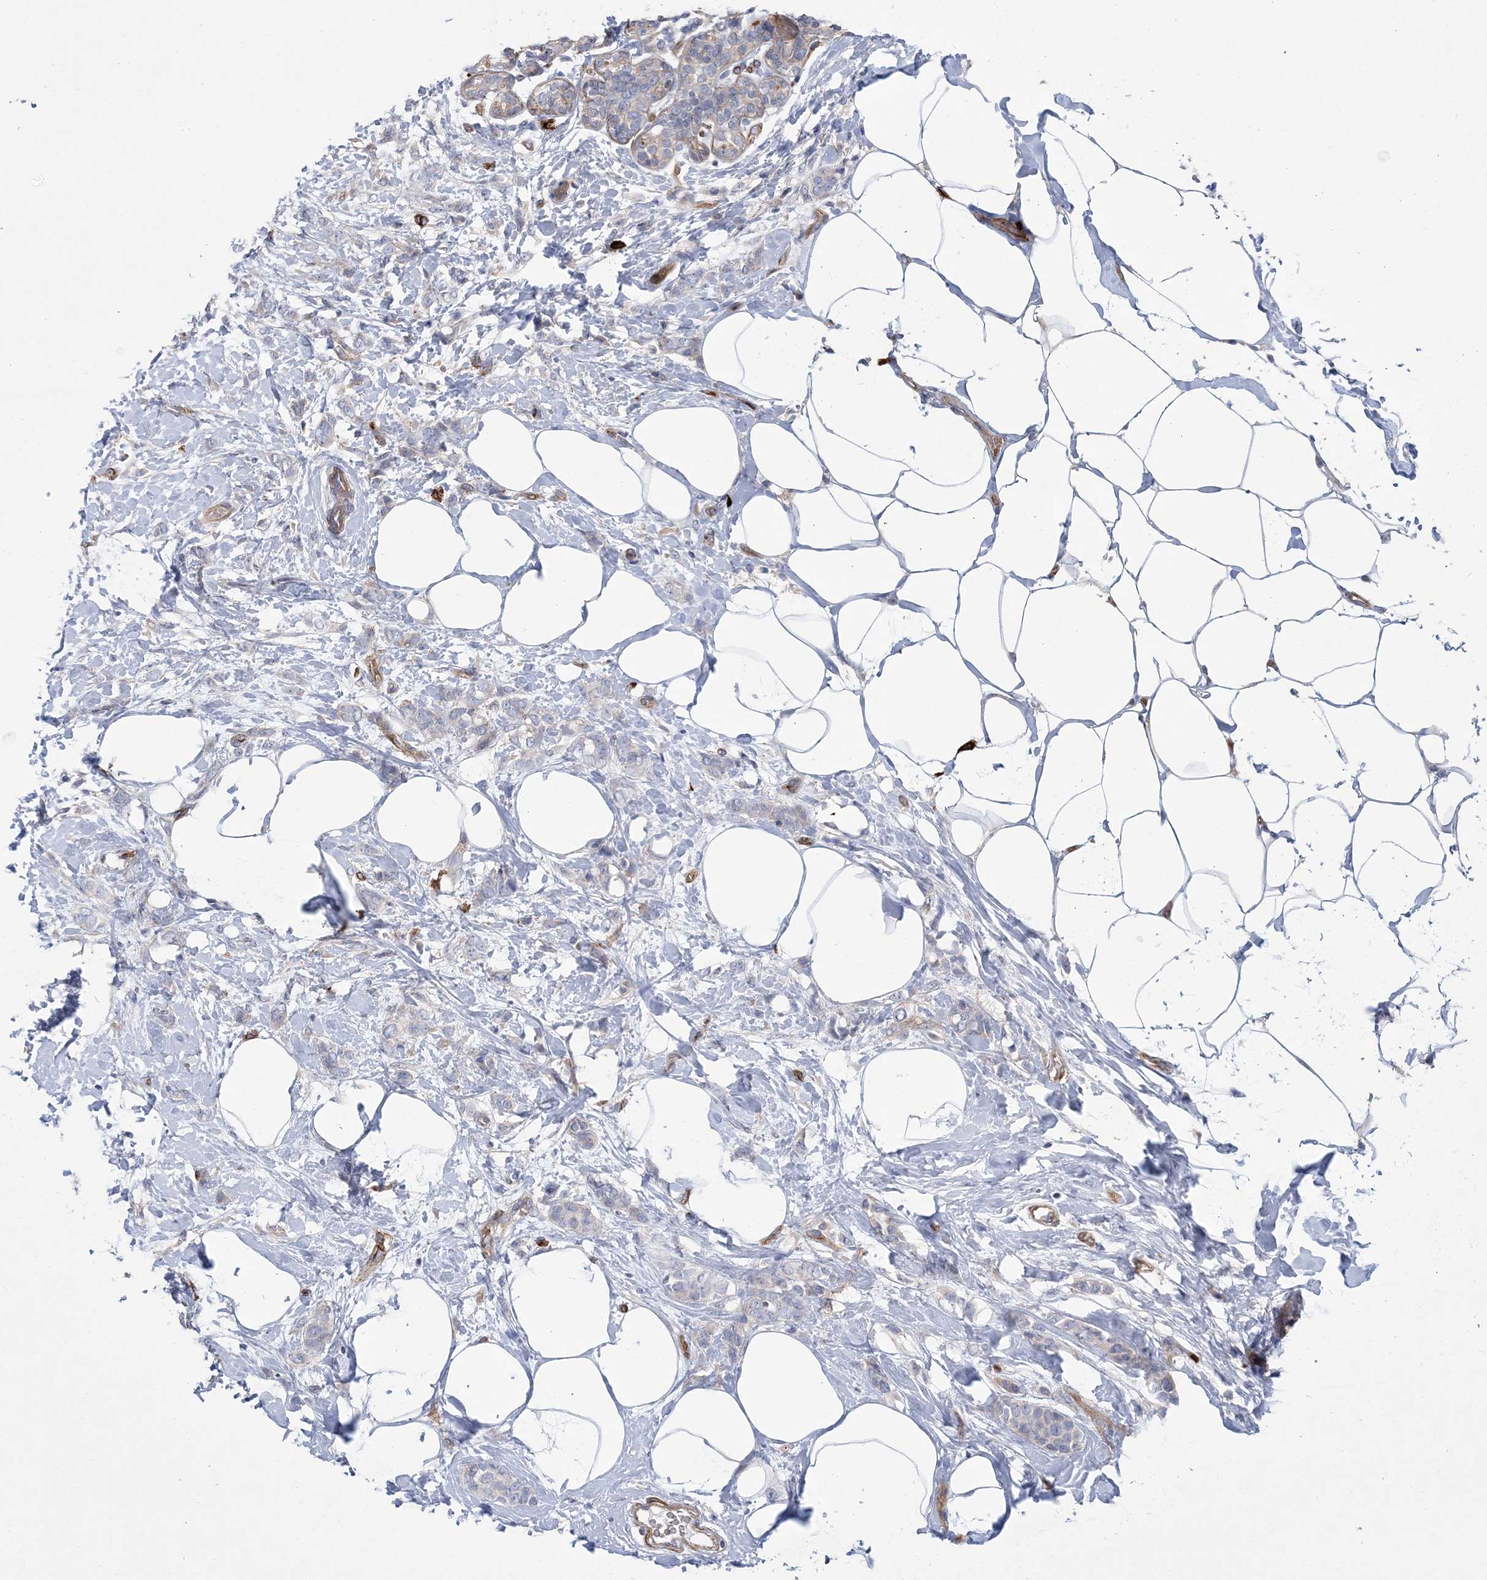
{"staining": {"intensity": "negative", "quantity": "none", "location": "none"}, "tissue": "breast cancer", "cell_type": "Tumor cells", "image_type": "cancer", "snomed": [{"axis": "morphology", "description": "Lobular carcinoma, in situ"}, {"axis": "morphology", "description": "Lobular carcinoma"}, {"axis": "topography", "description": "Breast"}], "caption": "Immunohistochemistry micrograph of neoplastic tissue: human breast lobular carcinoma stained with DAB reveals no significant protein staining in tumor cells.", "gene": "CALN1", "patient": {"sex": "female", "age": 41}}